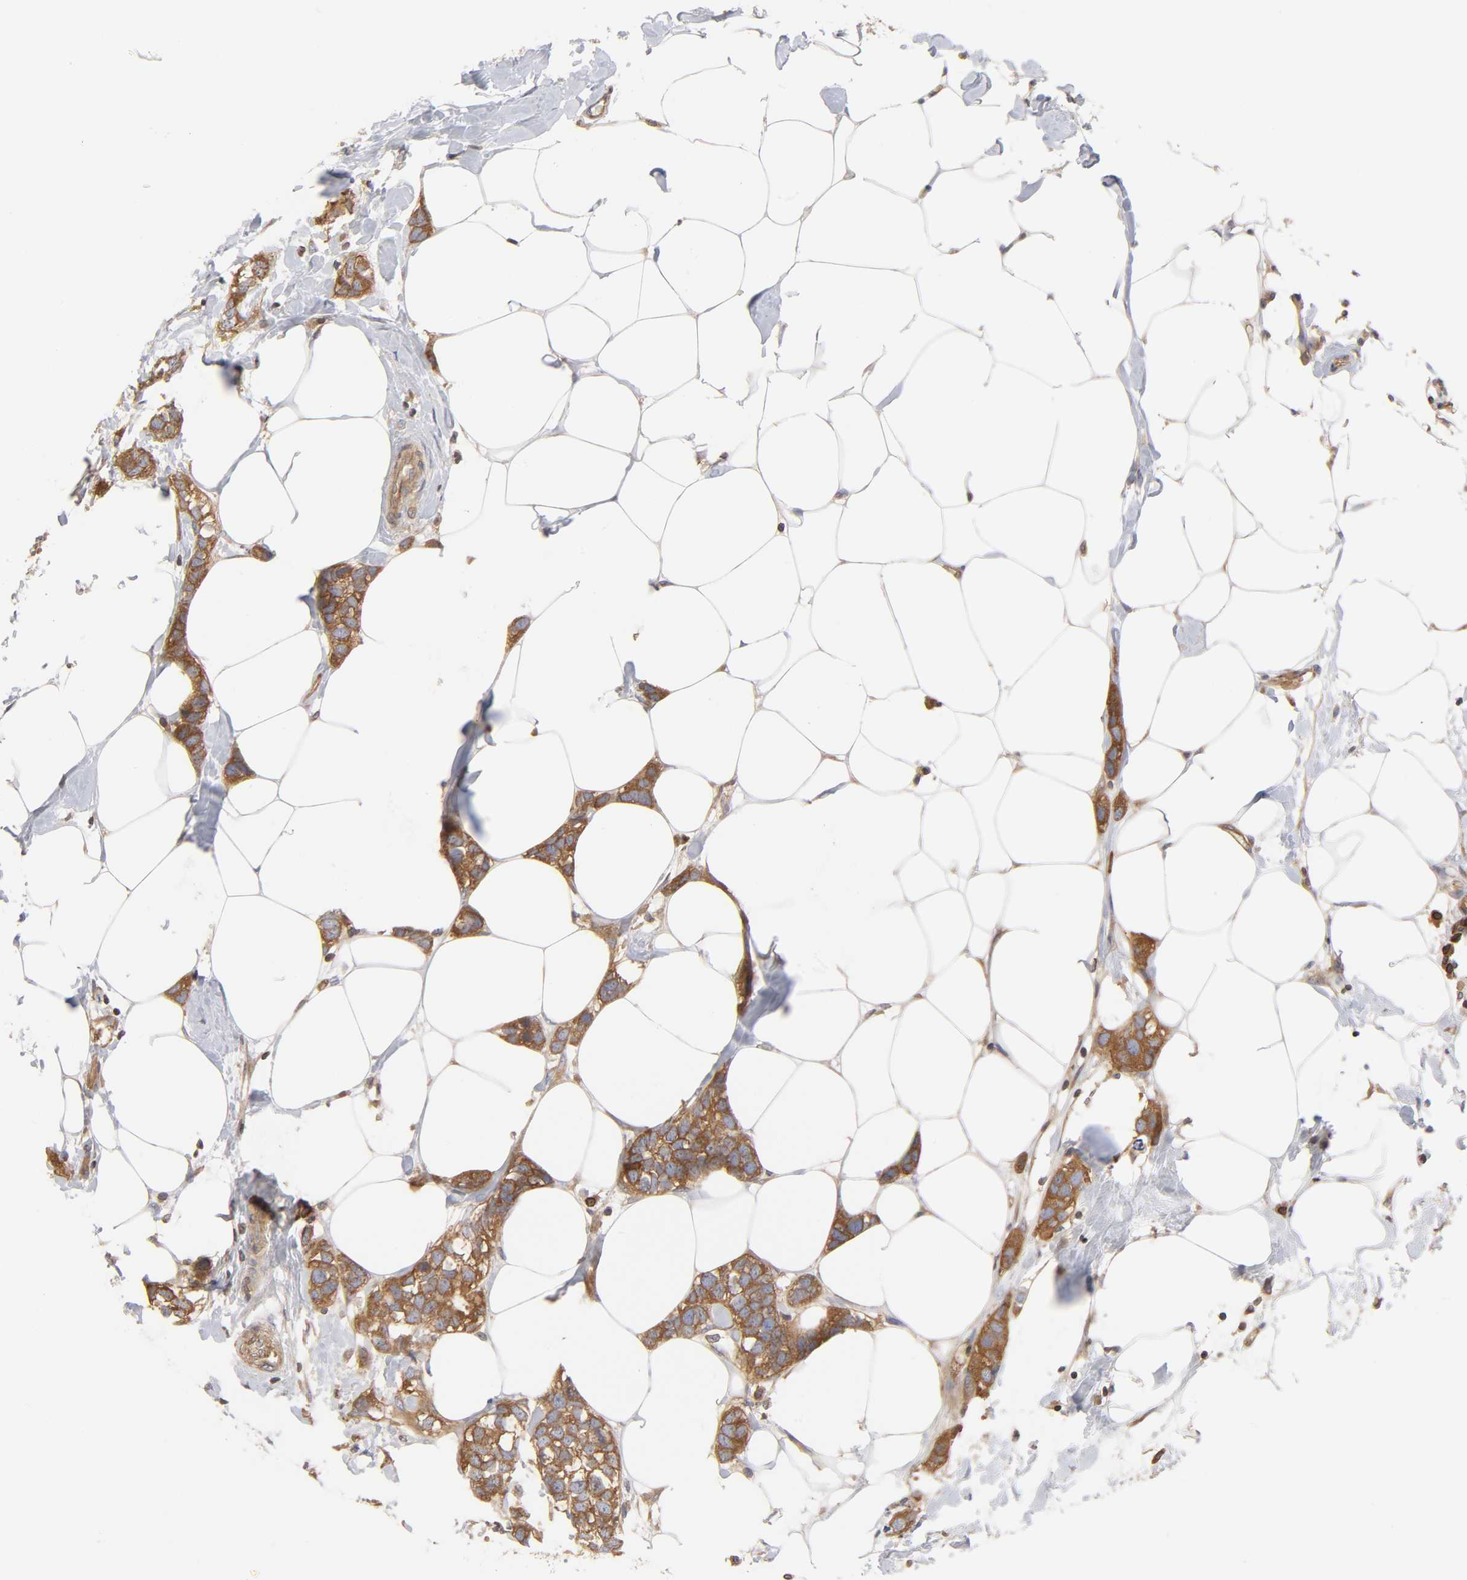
{"staining": {"intensity": "moderate", "quantity": ">75%", "location": "cytoplasmic/membranous"}, "tissue": "breast cancer", "cell_type": "Tumor cells", "image_type": "cancer", "snomed": [{"axis": "morphology", "description": "Normal tissue, NOS"}, {"axis": "morphology", "description": "Duct carcinoma"}, {"axis": "topography", "description": "Breast"}], "caption": "A high-resolution micrograph shows IHC staining of breast cancer (infiltrating ductal carcinoma), which exhibits moderate cytoplasmic/membranous staining in approximately >75% of tumor cells. The protein of interest is stained brown, and the nuclei are stained in blue (DAB (3,3'-diaminobenzidine) IHC with brightfield microscopy, high magnification).", "gene": "STRN3", "patient": {"sex": "female", "age": 50}}